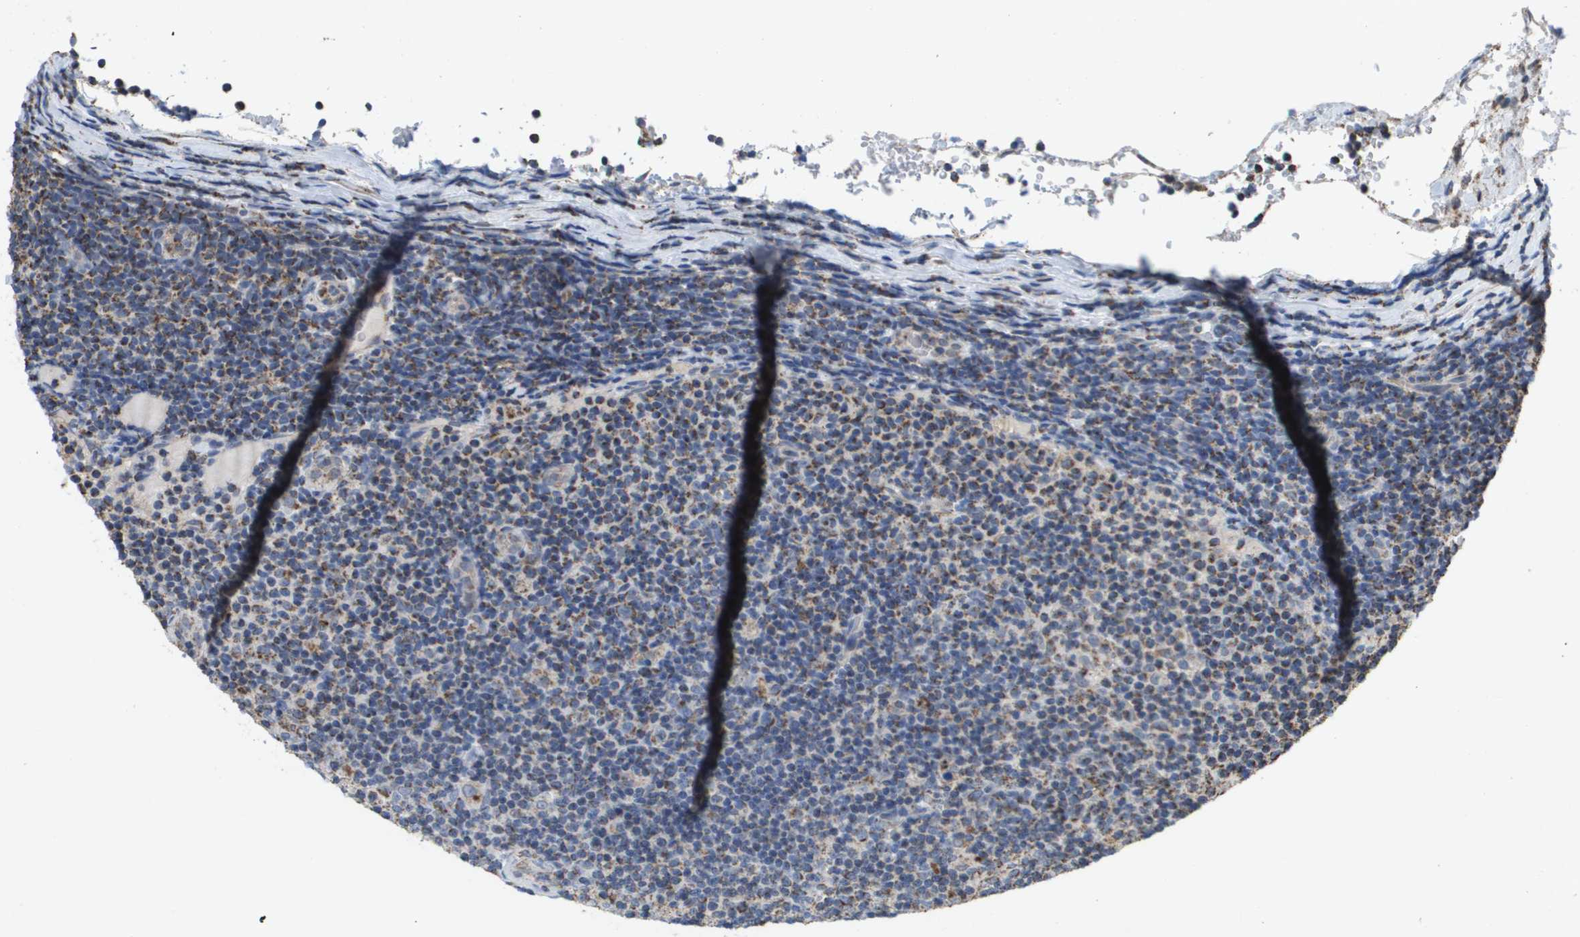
{"staining": {"intensity": "moderate", "quantity": ">75%", "location": "cytoplasmic/membranous"}, "tissue": "lymphoma", "cell_type": "Tumor cells", "image_type": "cancer", "snomed": [{"axis": "morphology", "description": "Malignant lymphoma, non-Hodgkin's type, Low grade"}, {"axis": "topography", "description": "Lymph node"}], "caption": "Protein staining of lymphoma tissue demonstrates moderate cytoplasmic/membranous expression in approximately >75% of tumor cells.", "gene": "HSPE1", "patient": {"sex": "male", "age": 83}}